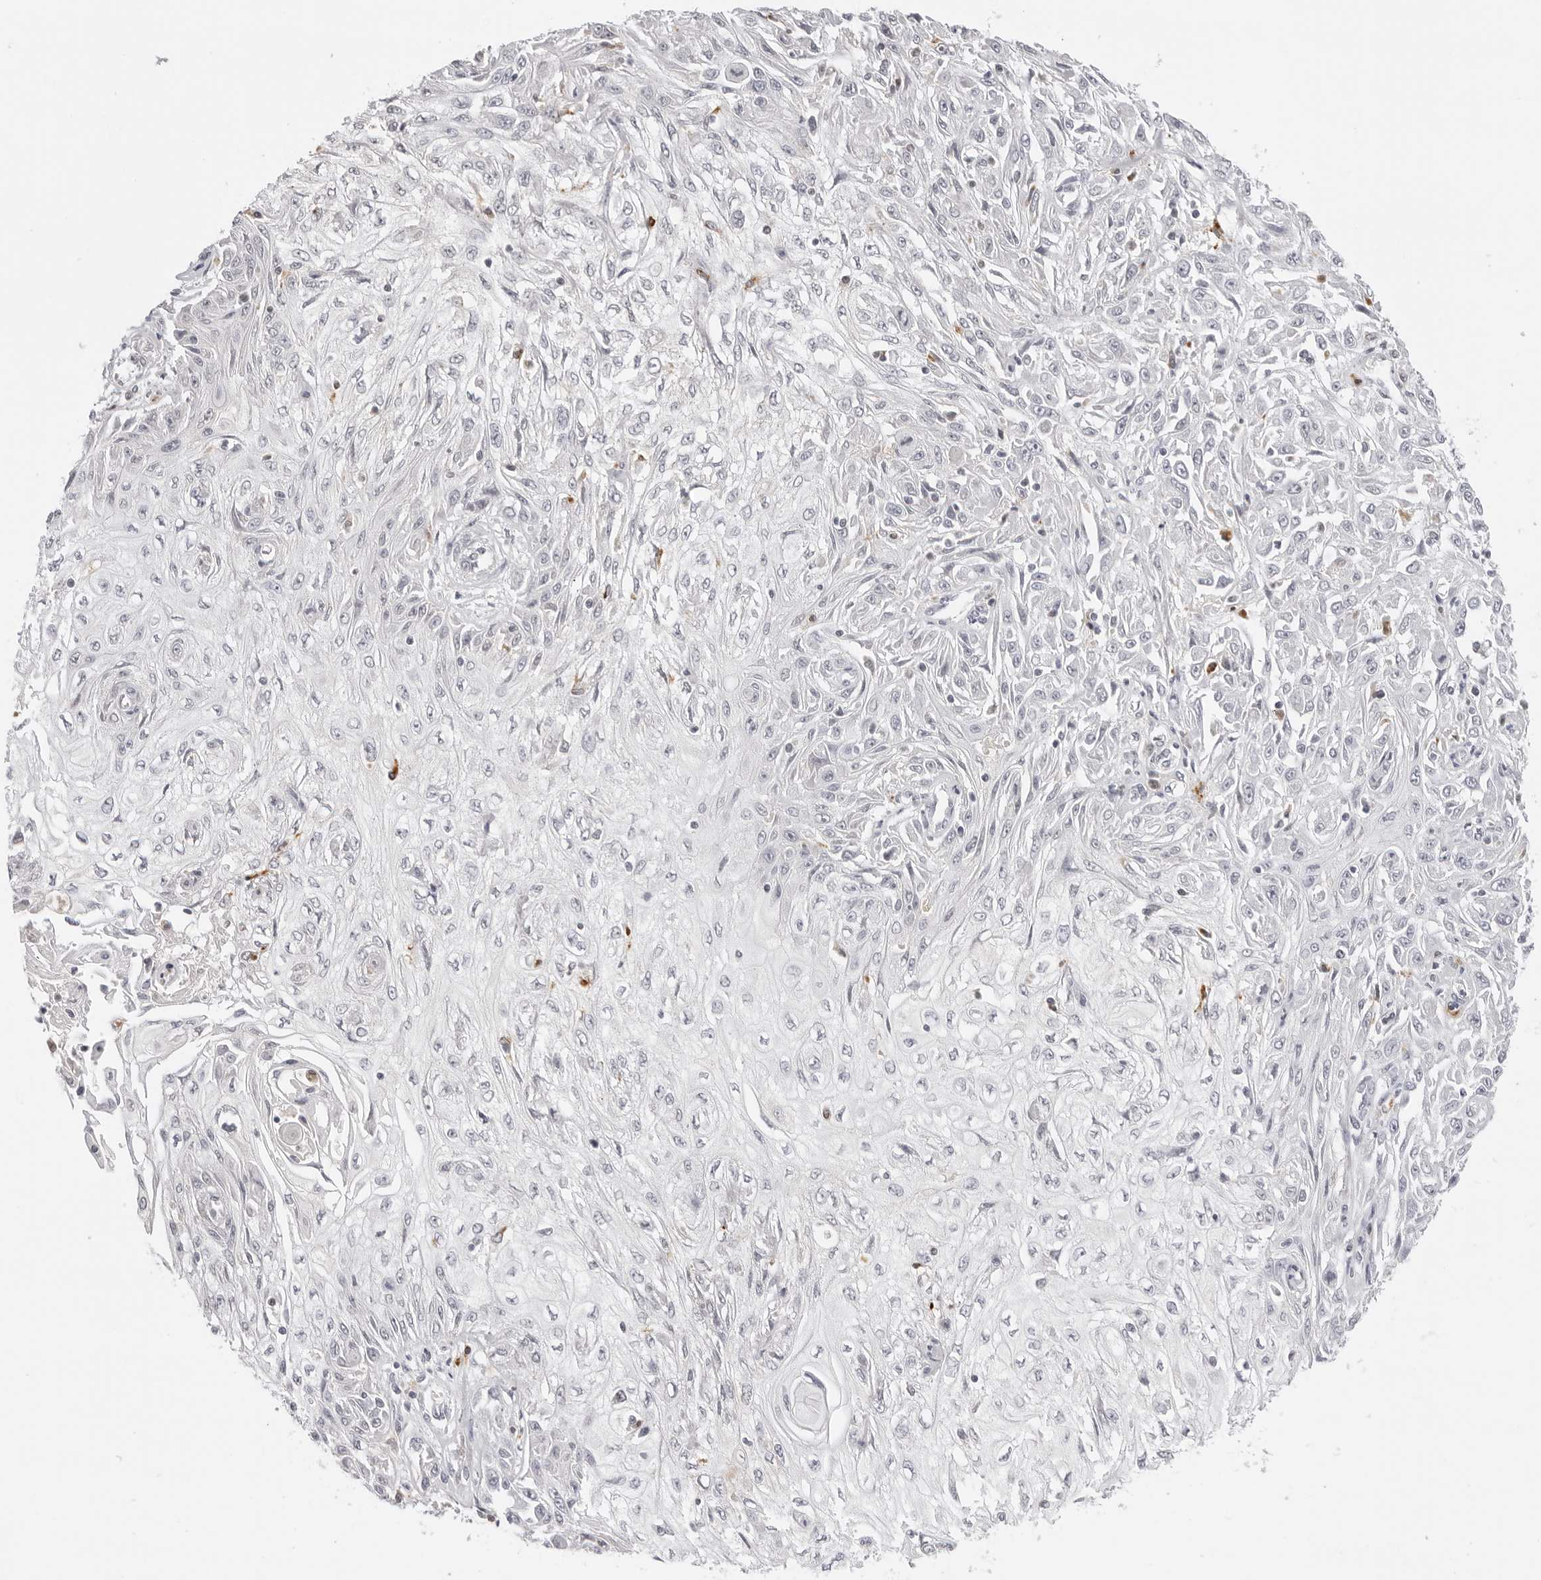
{"staining": {"intensity": "negative", "quantity": "none", "location": "none"}, "tissue": "skin cancer", "cell_type": "Tumor cells", "image_type": "cancer", "snomed": [{"axis": "morphology", "description": "Squamous cell carcinoma, NOS"}, {"axis": "morphology", "description": "Squamous cell carcinoma, metastatic, NOS"}, {"axis": "topography", "description": "Skin"}, {"axis": "topography", "description": "Lymph node"}], "caption": "Histopathology image shows no protein expression in tumor cells of skin cancer tissue.", "gene": "STRADB", "patient": {"sex": "male", "age": 75}}